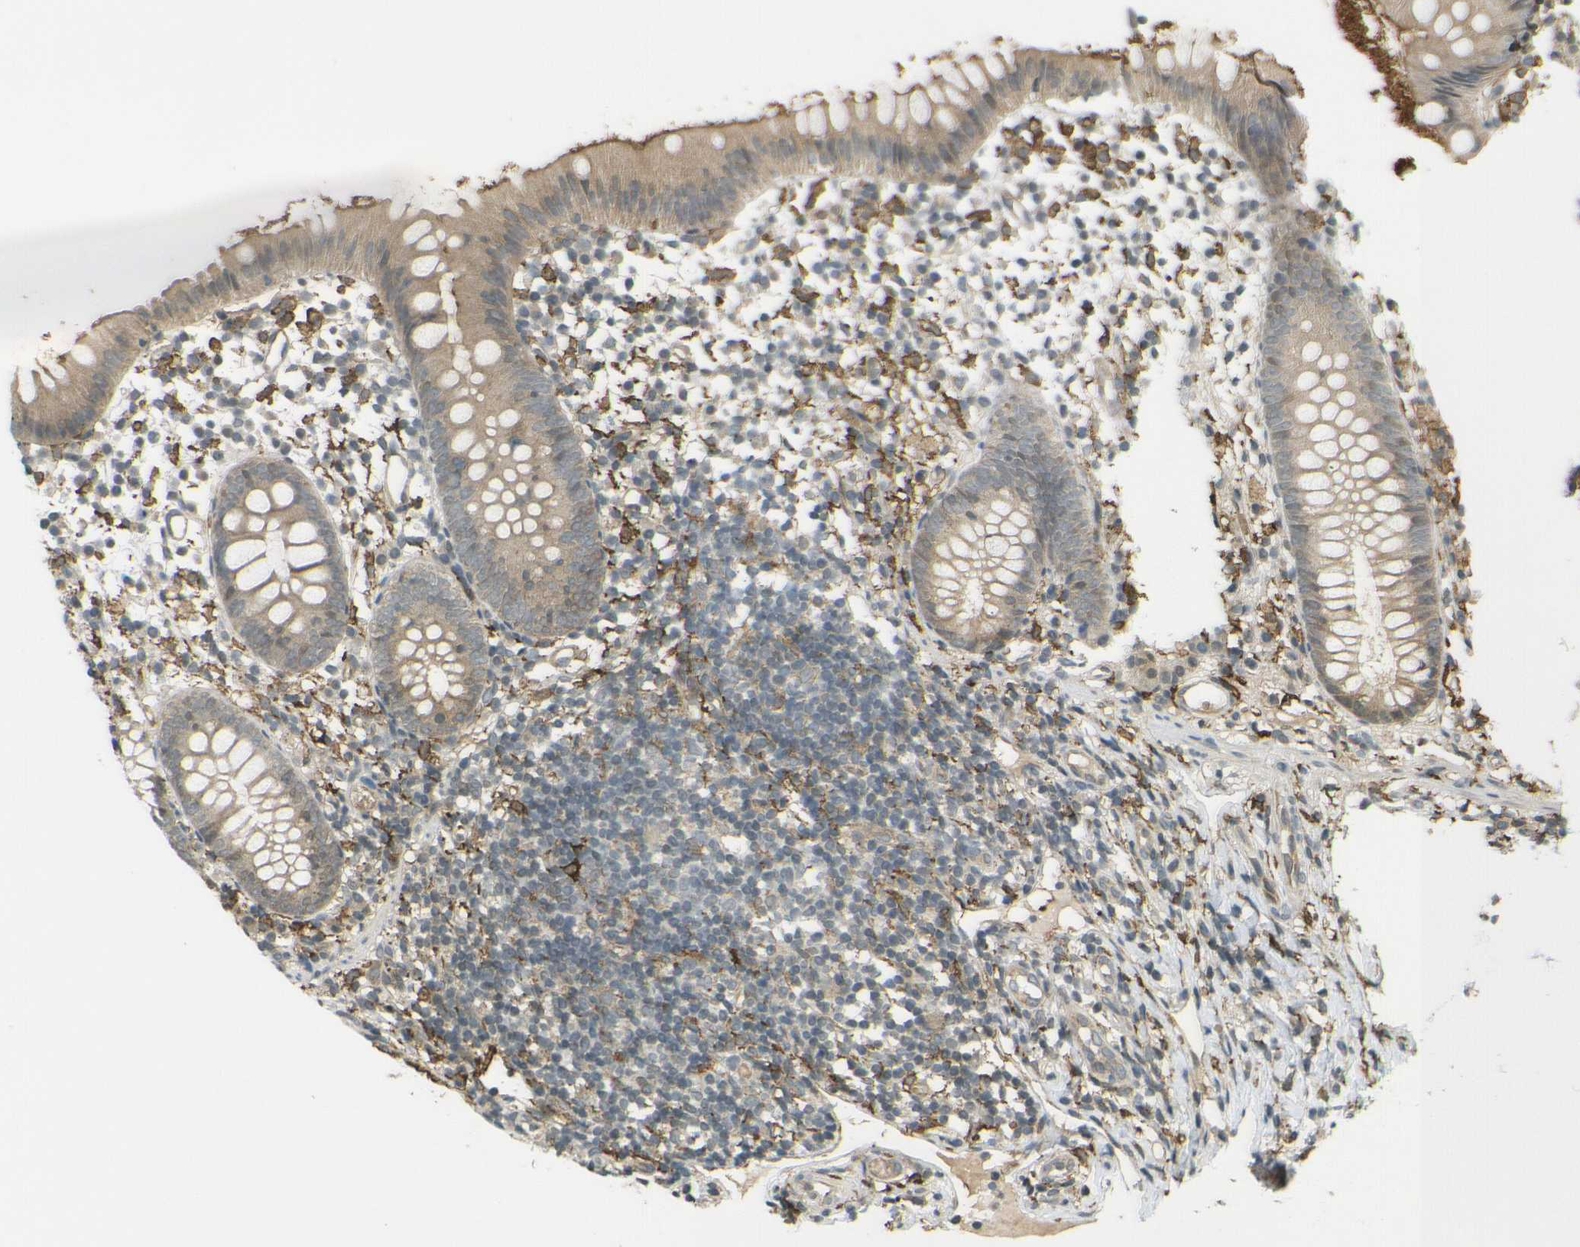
{"staining": {"intensity": "weak", "quantity": ">75%", "location": "cytoplasmic/membranous"}, "tissue": "appendix", "cell_type": "Glandular cells", "image_type": "normal", "snomed": [{"axis": "morphology", "description": "Normal tissue, NOS"}, {"axis": "topography", "description": "Appendix"}], "caption": "Appendix stained with DAB (3,3'-diaminobenzidine) IHC demonstrates low levels of weak cytoplasmic/membranous positivity in approximately >75% of glandular cells.", "gene": "DAB2", "patient": {"sex": "female", "age": 20}}